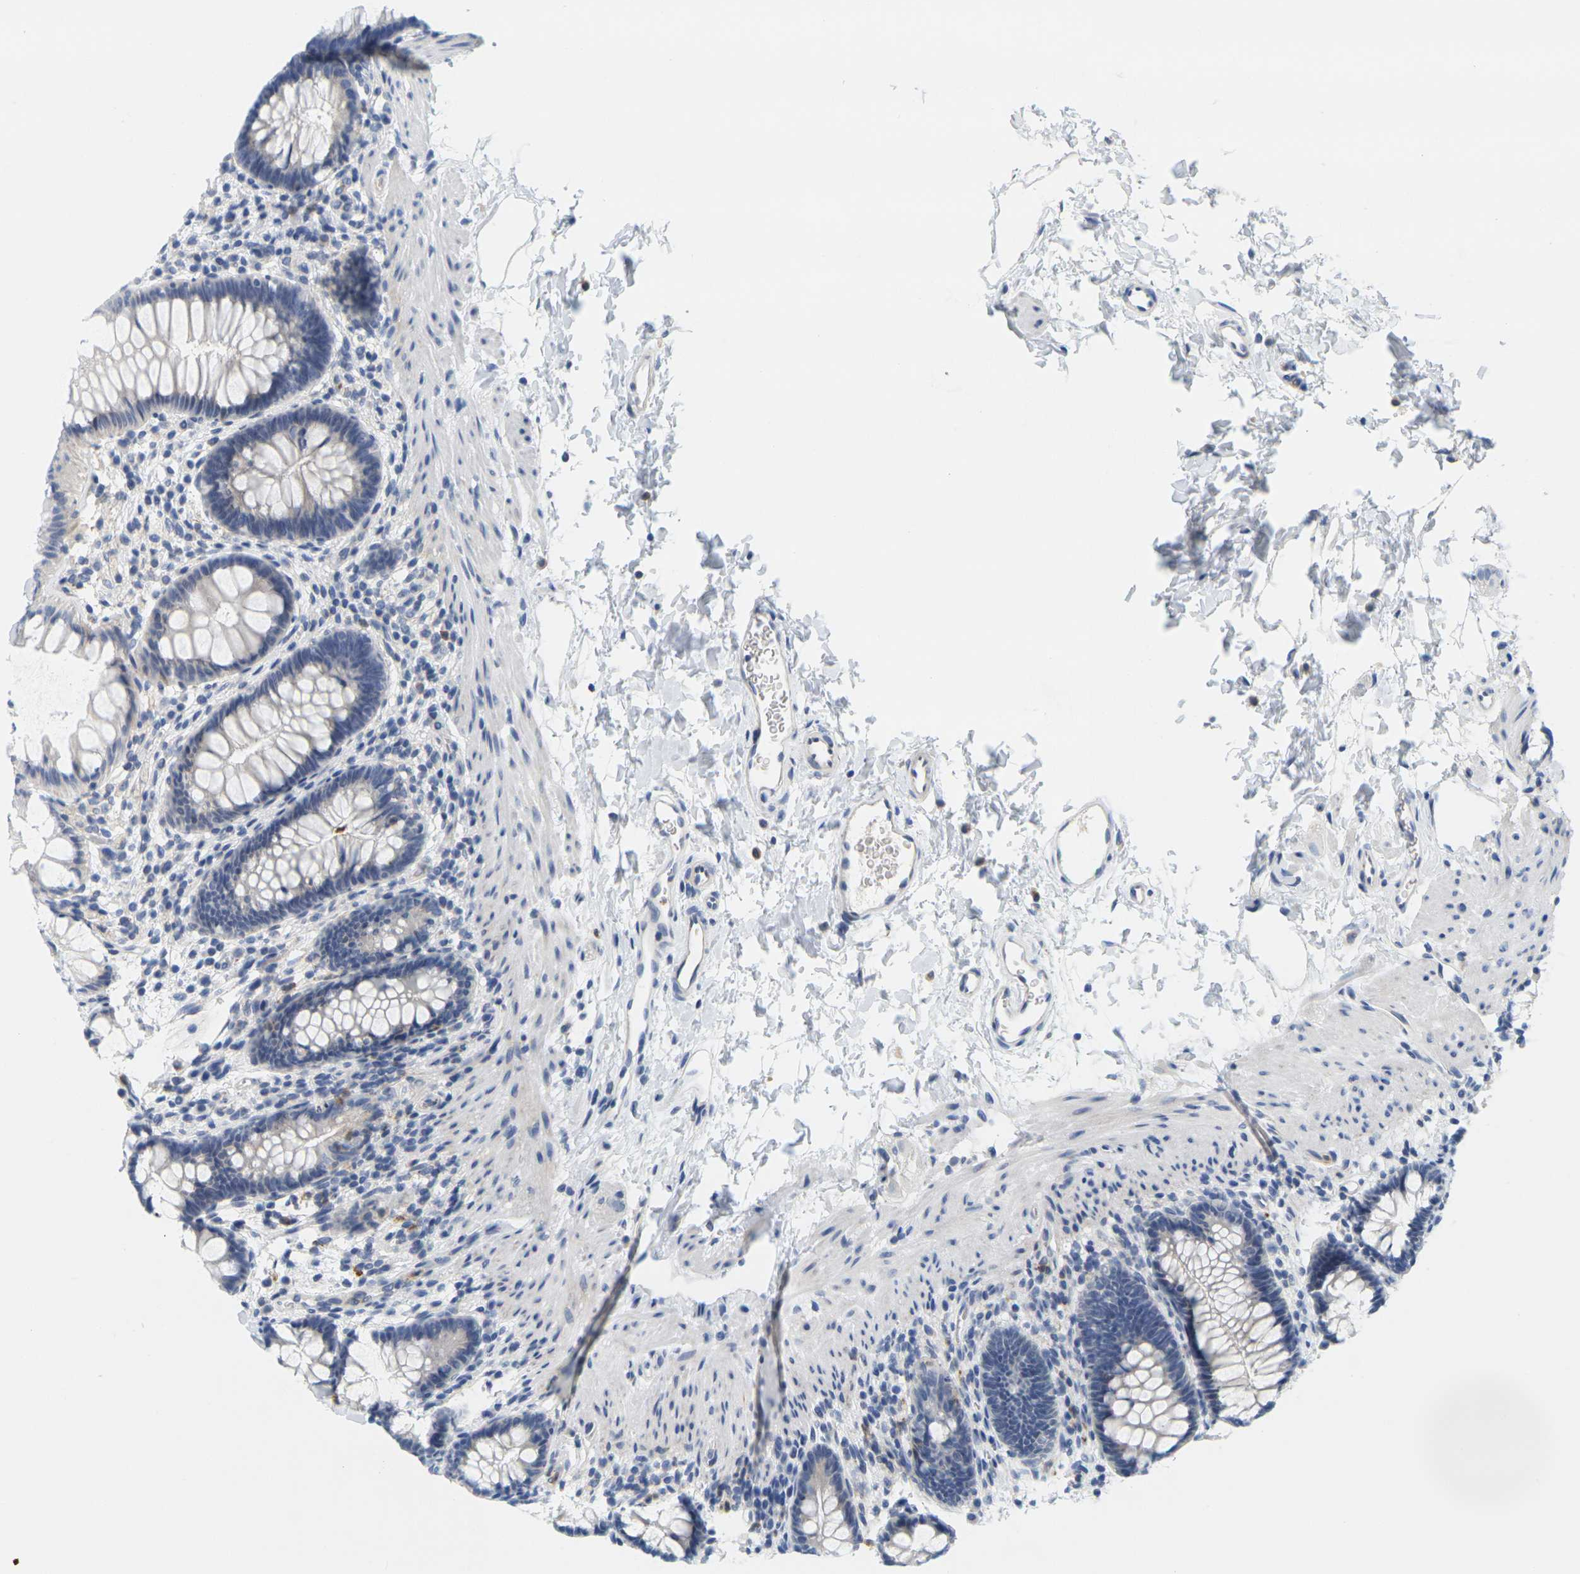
{"staining": {"intensity": "negative", "quantity": "none", "location": "none"}, "tissue": "rectum", "cell_type": "Glandular cells", "image_type": "normal", "snomed": [{"axis": "morphology", "description": "Normal tissue, NOS"}, {"axis": "topography", "description": "Rectum"}], "caption": "This micrograph is of normal rectum stained with immunohistochemistry (IHC) to label a protein in brown with the nuclei are counter-stained blue. There is no staining in glandular cells.", "gene": "KLK5", "patient": {"sex": "female", "age": 24}}